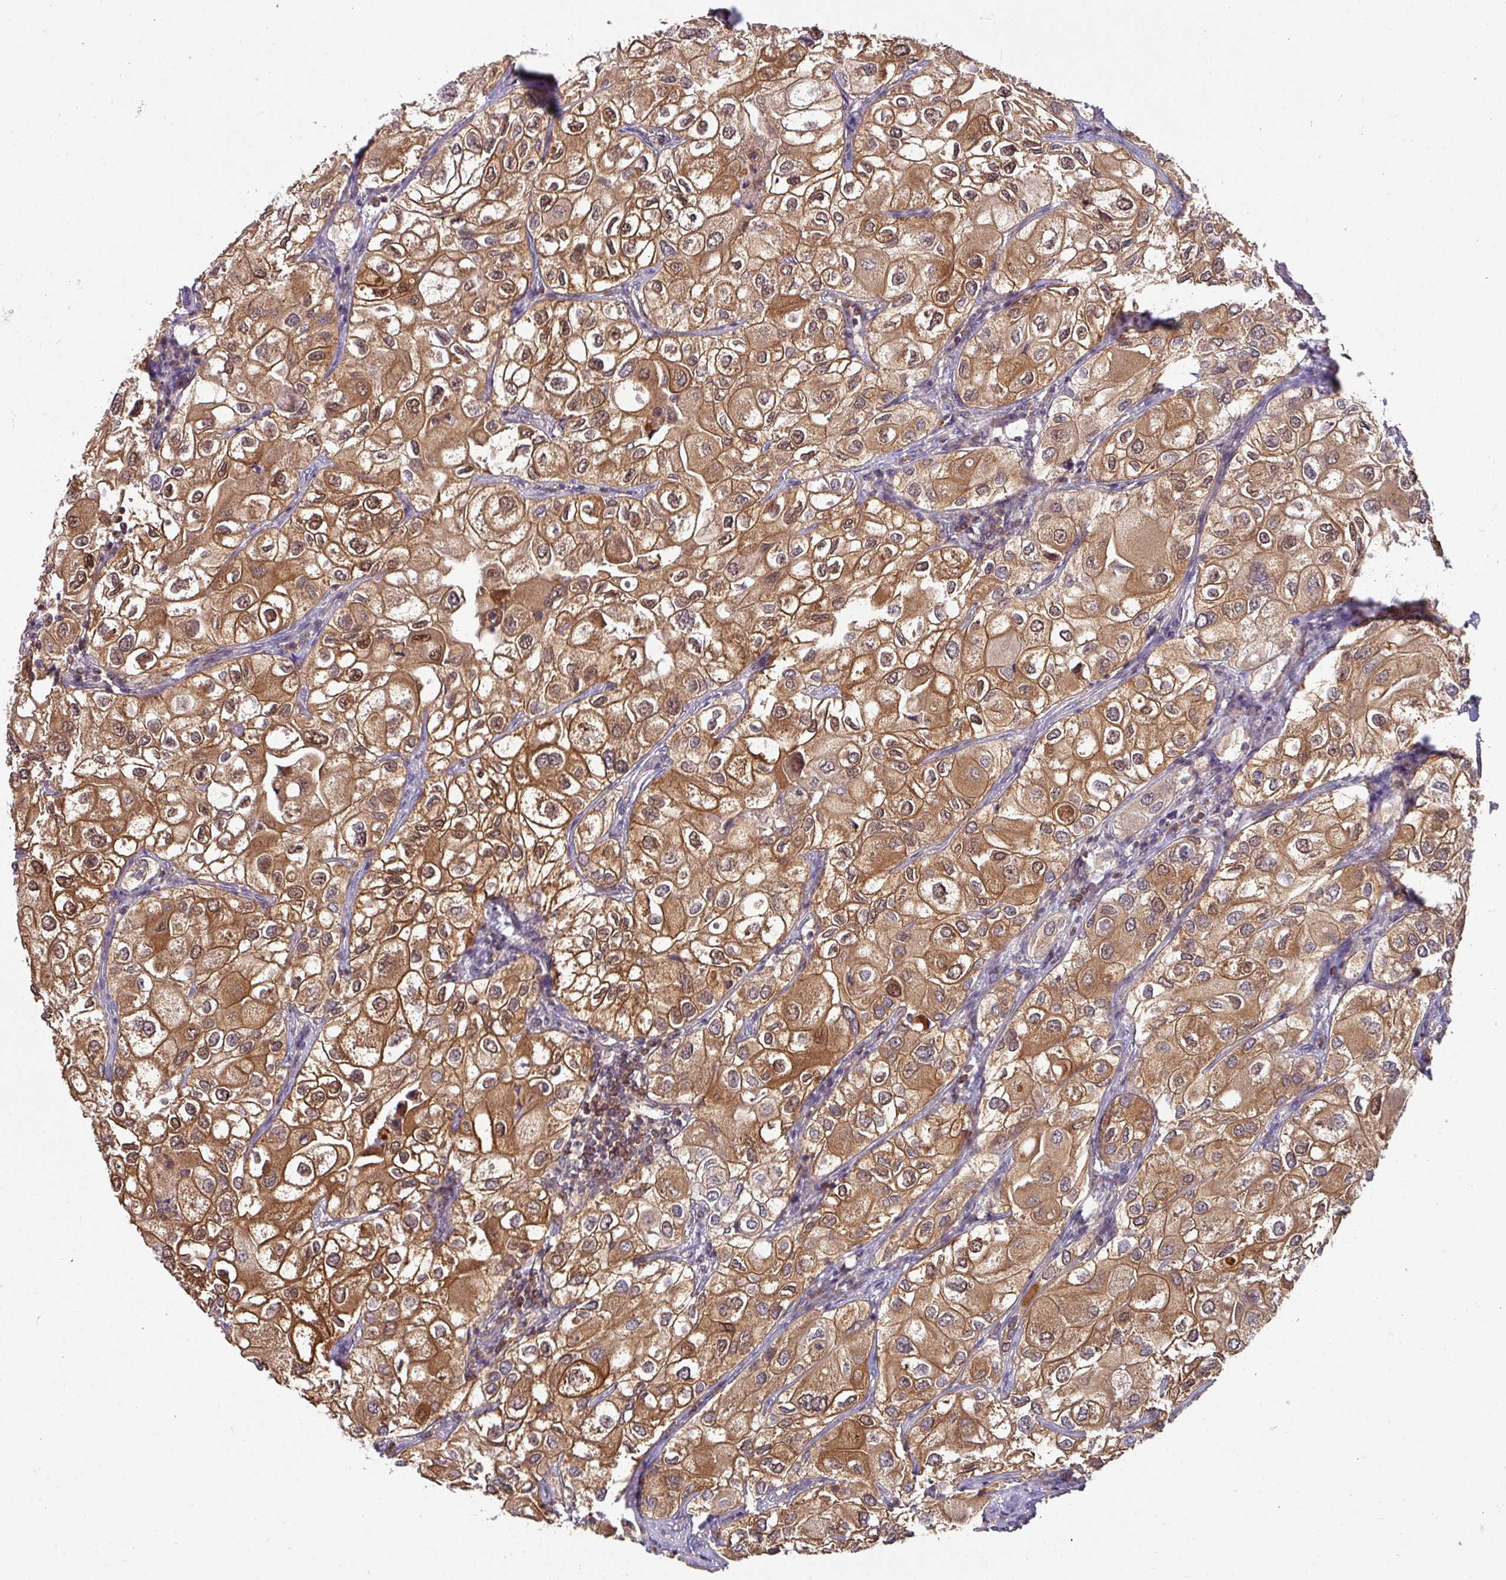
{"staining": {"intensity": "moderate", "quantity": ">75%", "location": "cytoplasmic/membranous,nuclear"}, "tissue": "urothelial cancer", "cell_type": "Tumor cells", "image_type": "cancer", "snomed": [{"axis": "morphology", "description": "Urothelial carcinoma, High grade"}, {"axis": "topography", "description": "Urinary bladder"}], "caption": "Brown immunohistochemical staining in human urothelial cancer demonstrates moderate cytoplasmic/membranous and nuclear positivity in approximately >75% of tumor cells.", "gene": "SLAMF6", "patient": {"sex": "male", "age": 64}}